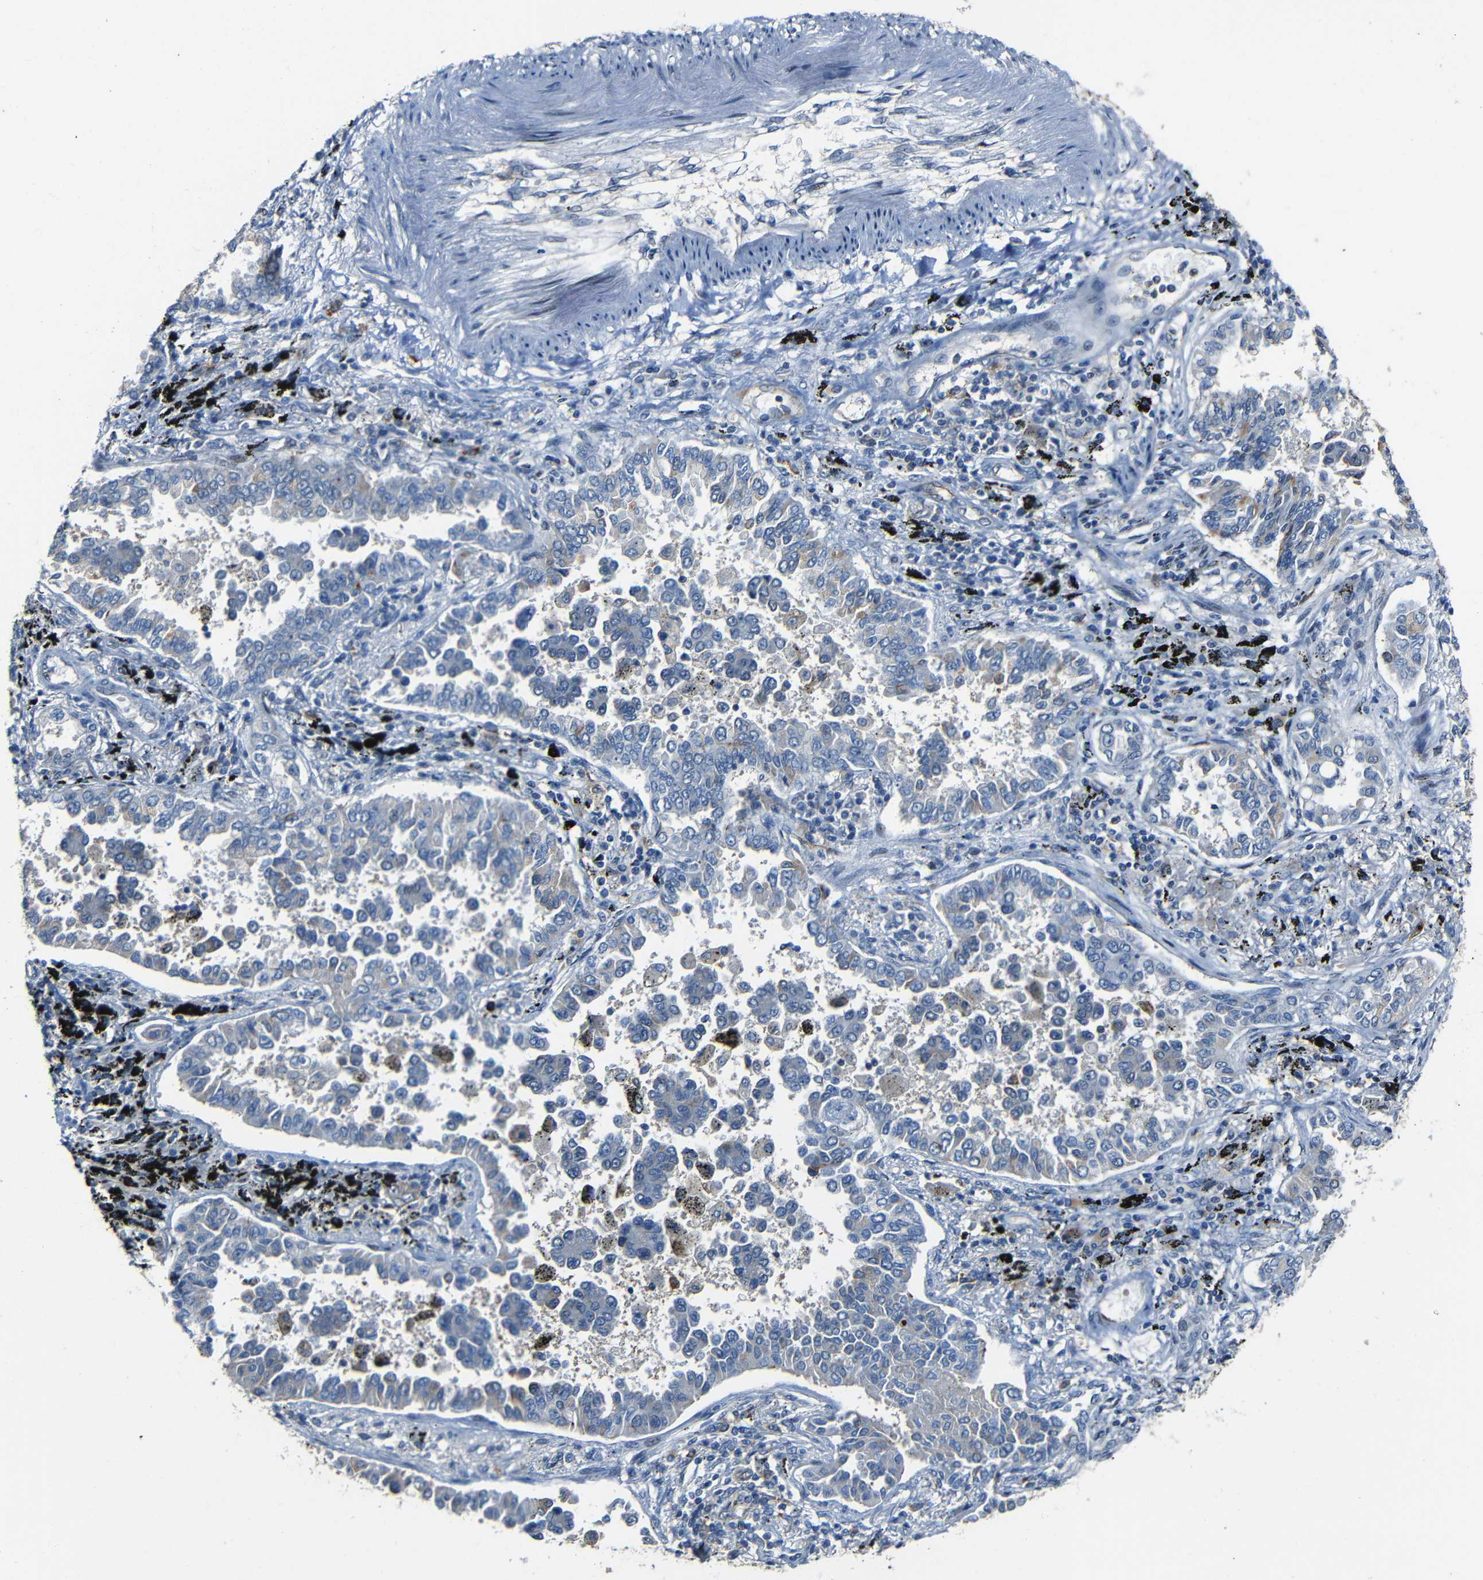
{"staining": {"intensity": "moderate", "quantity": "<25%", "location": "cytoplasmic/membranous"}, "tissue": "lung cancer", "cell_type": "Tumor cells", "image_type": "cancer", "snomed": [{"axis": "morphology", "description": "Normal tissue, NOS"}, {"axis": "morphology", "description": "Adenocarcinoma, NOS"}, {"axis": "topography", "description": "Lung"}], "caption": "A low amount of moderate cytoplasmic/membranous staining is seen in about <25% of tumor cells in lung cancer (adenocarcinoma) tissue. (brown staining indicates protein expression, while blue staining denotes nuclei).", "gene": "DNAJC5", "patient": {"sex": "male", "age": 59}}